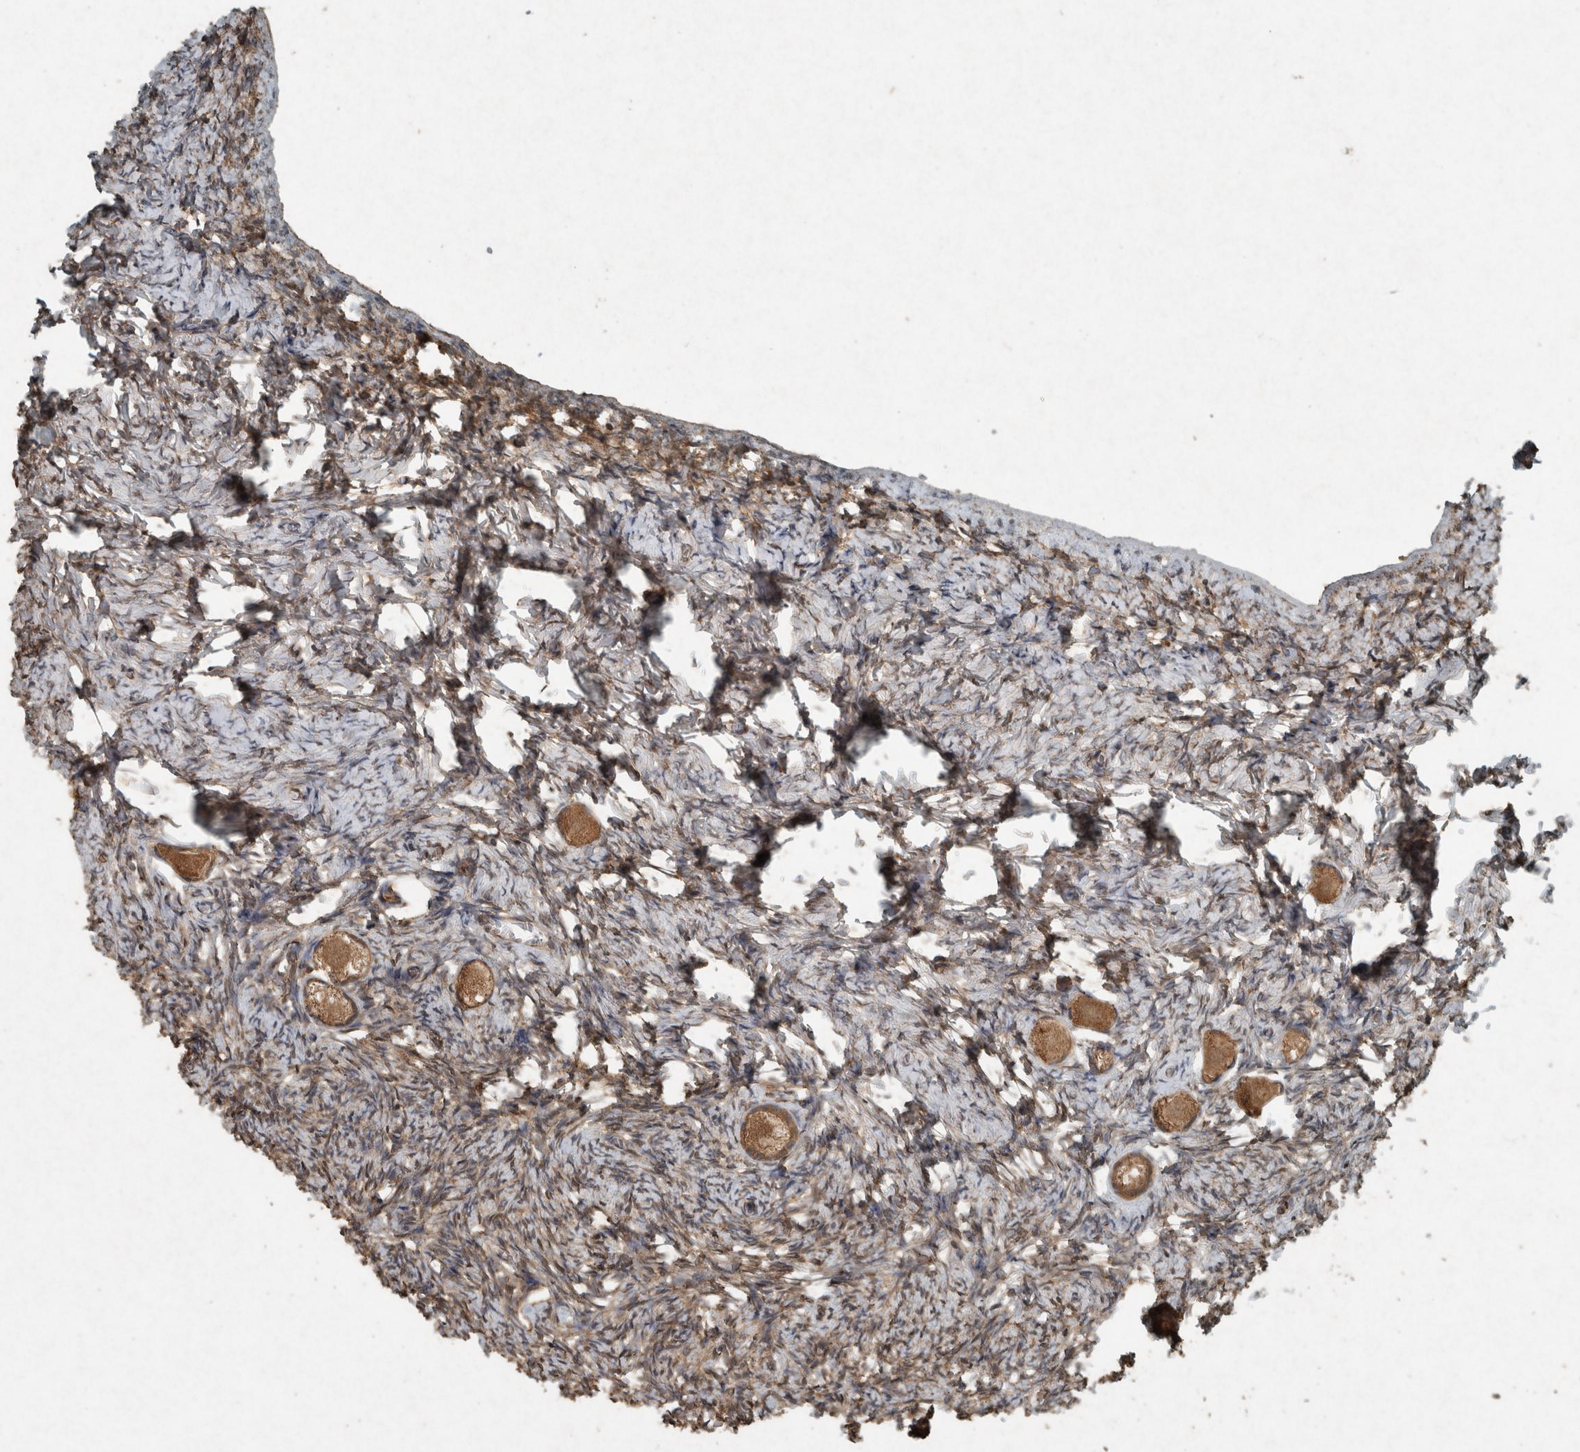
{"staining": {"intensity": "moderate", "quantity": ">75%", "location": "cytoplasmic/membranous"}, "tissue": "ovary", "cell_type": "Follicle cells", "image_type": "normal", "snomed": [{"axis": "morphology", "description": "Normal tissue, NOS"}, {"axis": "topography", "description": "Ovary"}], "caption": "Immunohistochemistry of unremarkable ovary demonstrates medium levels of moderate cytoplasmic/membranous positivity in approximately >75% of follicle cells. (DAB (3,3'-diaminobenzidine) = brown stain, brightfield microscopy at high magnification).", "gene": "ARHGEF12", "patient": {"sex": "female", "age": 27}}